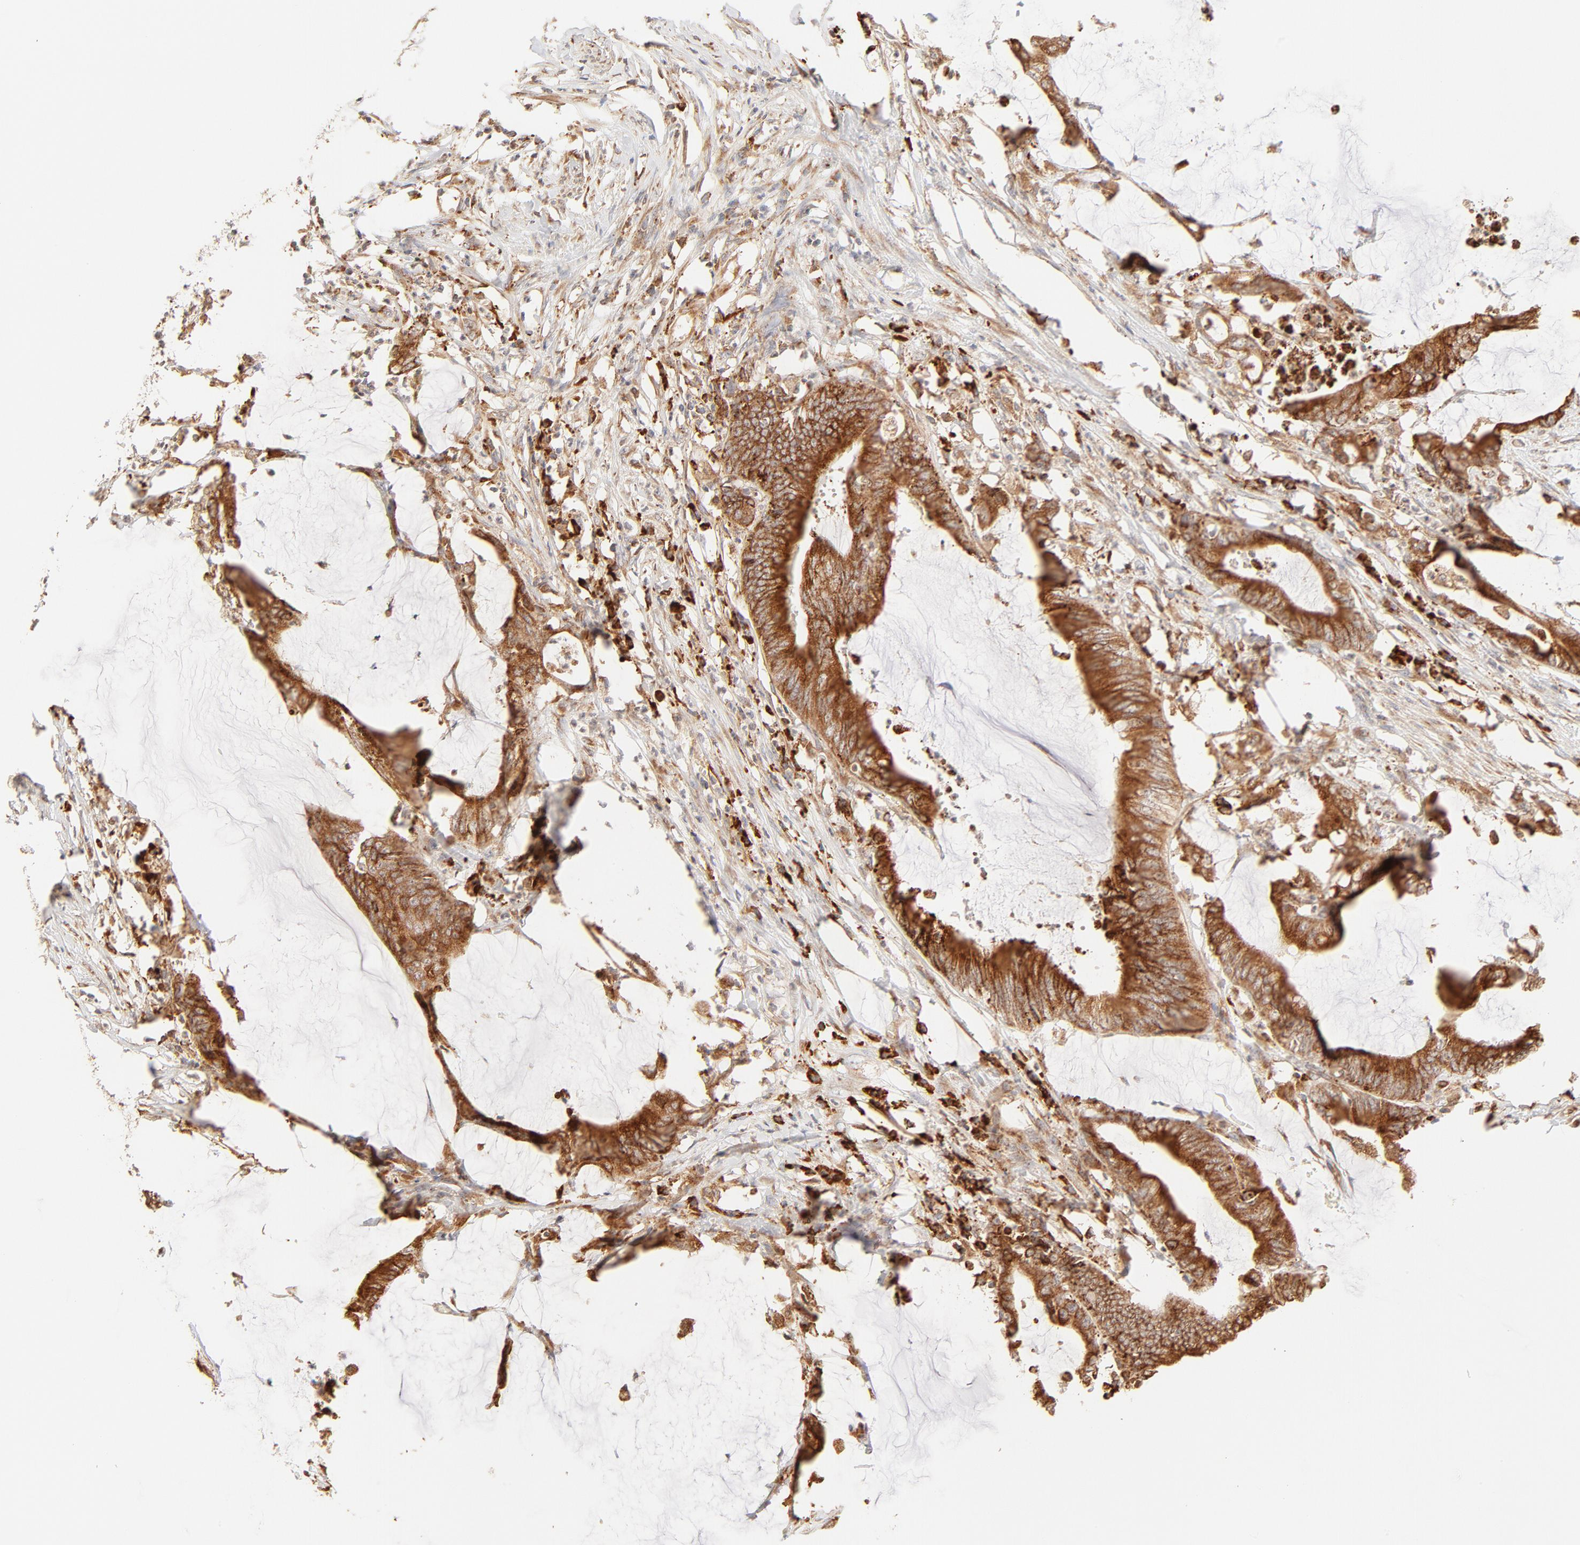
{"staining": {"intensity": "strong", "quantity": ">75%", "location": "cytoplasmic/membranous"}, "tissue": "colorectal cancer", "cell_type": "Tumor cells", "image_type": "cancer", "snomed": [{"axis": "morphology", "description": "Adenocarcinoma, NOS"}, {"axis": "topography", "description": "Rectum"}], "caption": "The histopathology image exhibits immunohistochemical staining of adenocarcinoma (colorectal). There is strong cytoplasmic/membranous expression is seen in about >75% of tumor cells.", "gene": "PARP12", "patient": {"sex": "female", "age": 66}}